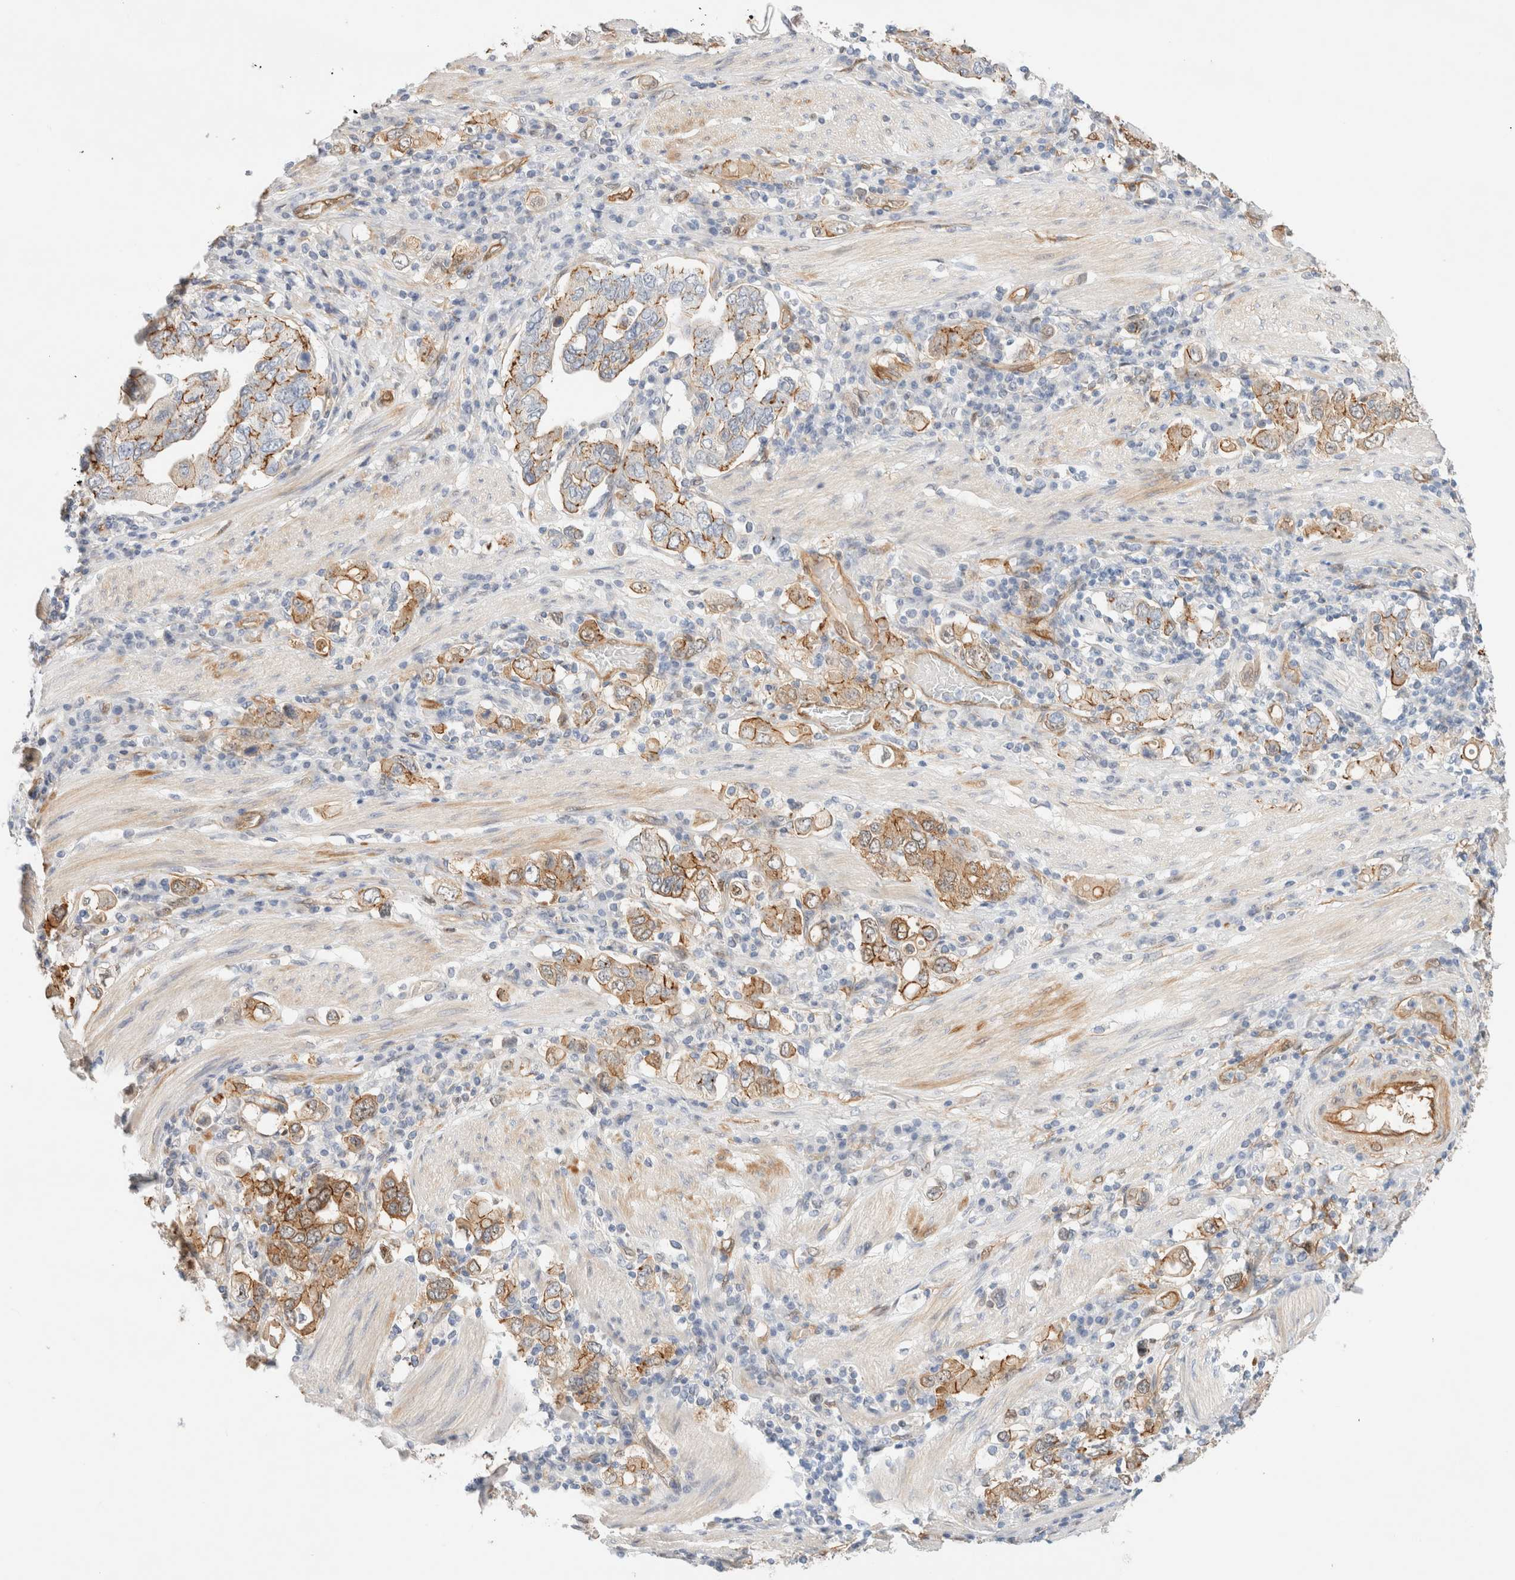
{"staining": {"intensity": "moderate", "quantity": ">75%", "location": "cytoplasmic/membranous"}, "tissue": "stomach cancer", "cell_type": "Tumor cells", "image_type": "cancer", "snomed": [{"axis": "morphology", "description": "Adenocarcinoma, NOS"}, {"axis": "topography", "description": "Stomach, upper"}], "caption": "Immunohistochemical staining of stomach cancer (adenocarcinoma) displays moderate cytoplasmic/membranous protein staining in about >75% of tumor cells.", "gene": "LMCD1", "patient": {"sex": "male", "age": 62}}